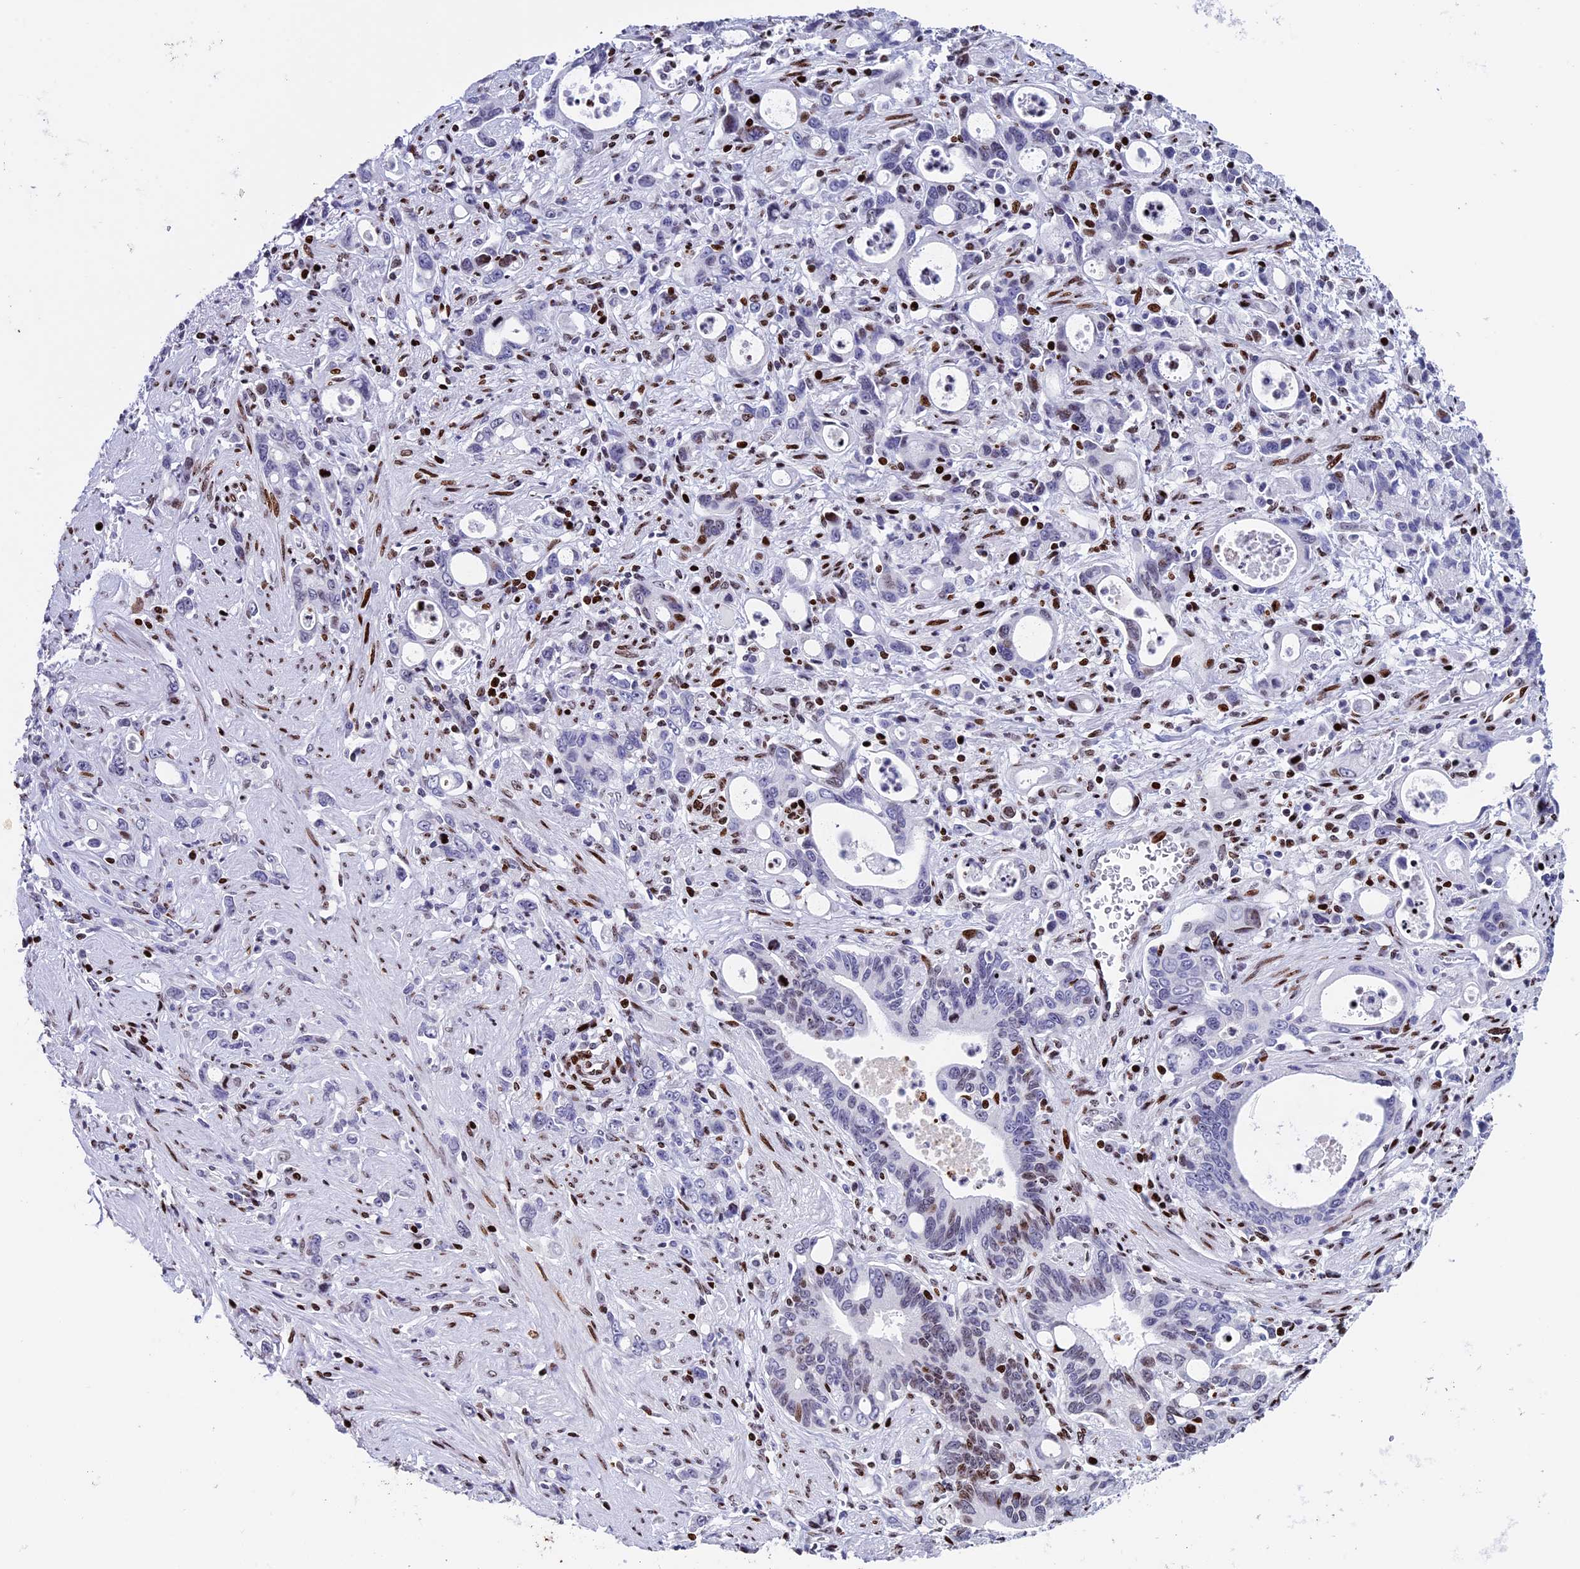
{"staining": {"intensity": "moderate", "quantity": "<25%", "location": "nuclear"}, "tissue": "stomach cancer", "cell_type": "Tumor cells", "image_type": "cancer", "snomed": [{"axis": "morphology", "description": "Adenocarcinoma, NOS"}, {"axis": "topography", "description": "Stomach, lower"}], "caption": "Brown immunohistochemical staining in human adenocarcinoma (stomach) displays moderate nuclear expression in approximately <25% of tumor cells.", "gene": "BTBD3", "patient": {"sex": "female", "age": 43}}